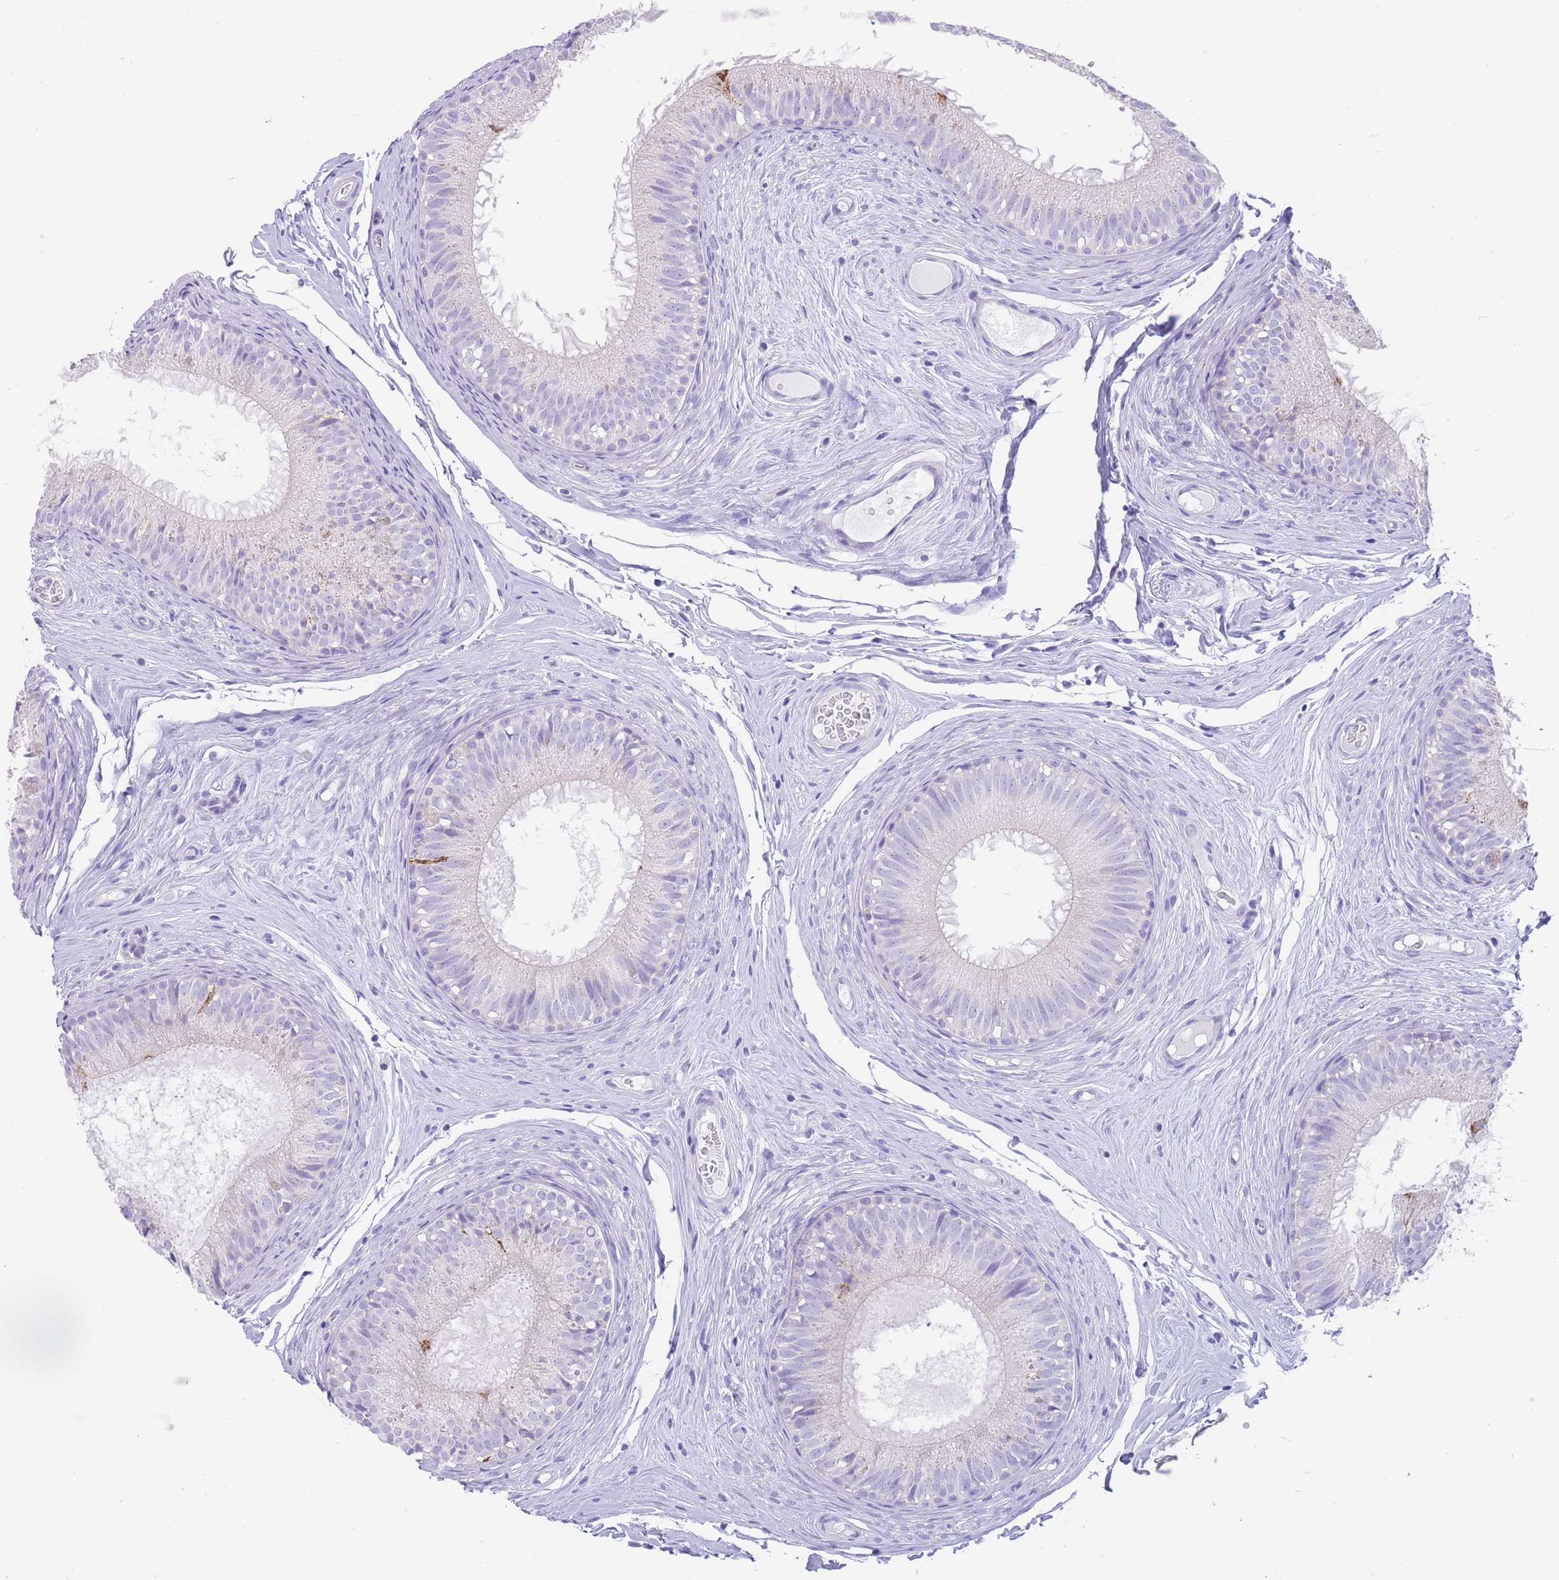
{"staining": {"intensity": "negative", "quantity": "none", "location": "none"}, "tissue": "epididymis", "cell_type": "Glandular cells", "image_type": "normal", "snomed": [{"axis": "morphology", "description": "Normal tissue, NOS"}, {"axis": "topography", "description": "Epididymis"}], "caption": "The immunohistochemistry histopathology image has no significant staining in glandular cells of epididymis.", "gene": "QTRT1", "patient": {"sex": "male", "age": 25}}